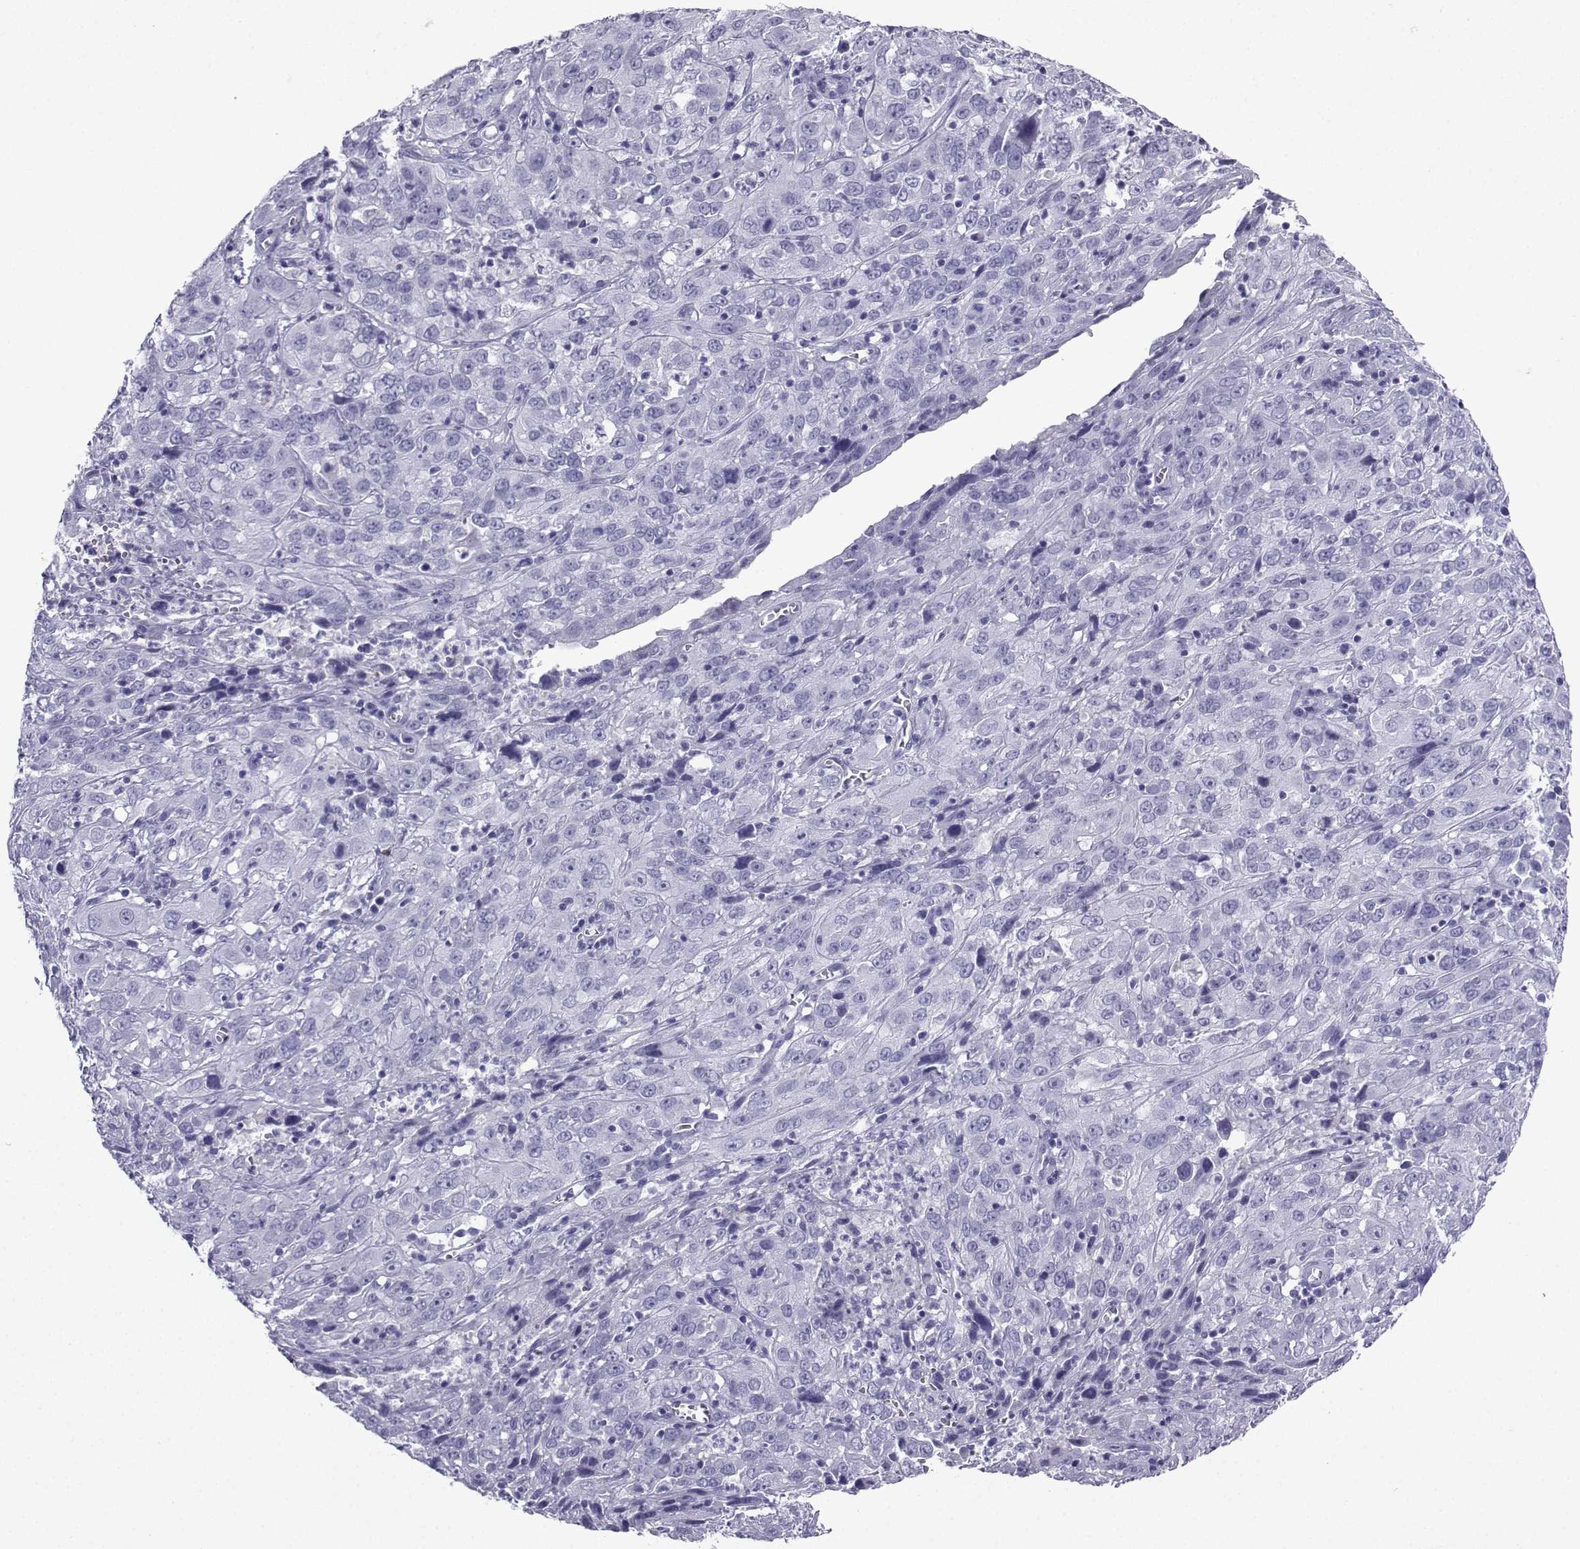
{"staining": {"intensity": "negative", "quantity": "none", "location": "none"}, "tissue": "cervical cancer", "cell_type": "Tumor cells", "image_type": "cancer", "snomed": [{"axis": "morphology", "description": "Squamous cell carcinoma, NOS"}, {"axis": "topography", "description": "Cervix"}], "caption": "DAB immunohistochemical staining of cervical squamous cell carcinoma reveals no significant expression in tumor cells.", "gene": "SLC18A2", "patient": {"sex": "female", "age": 32}}